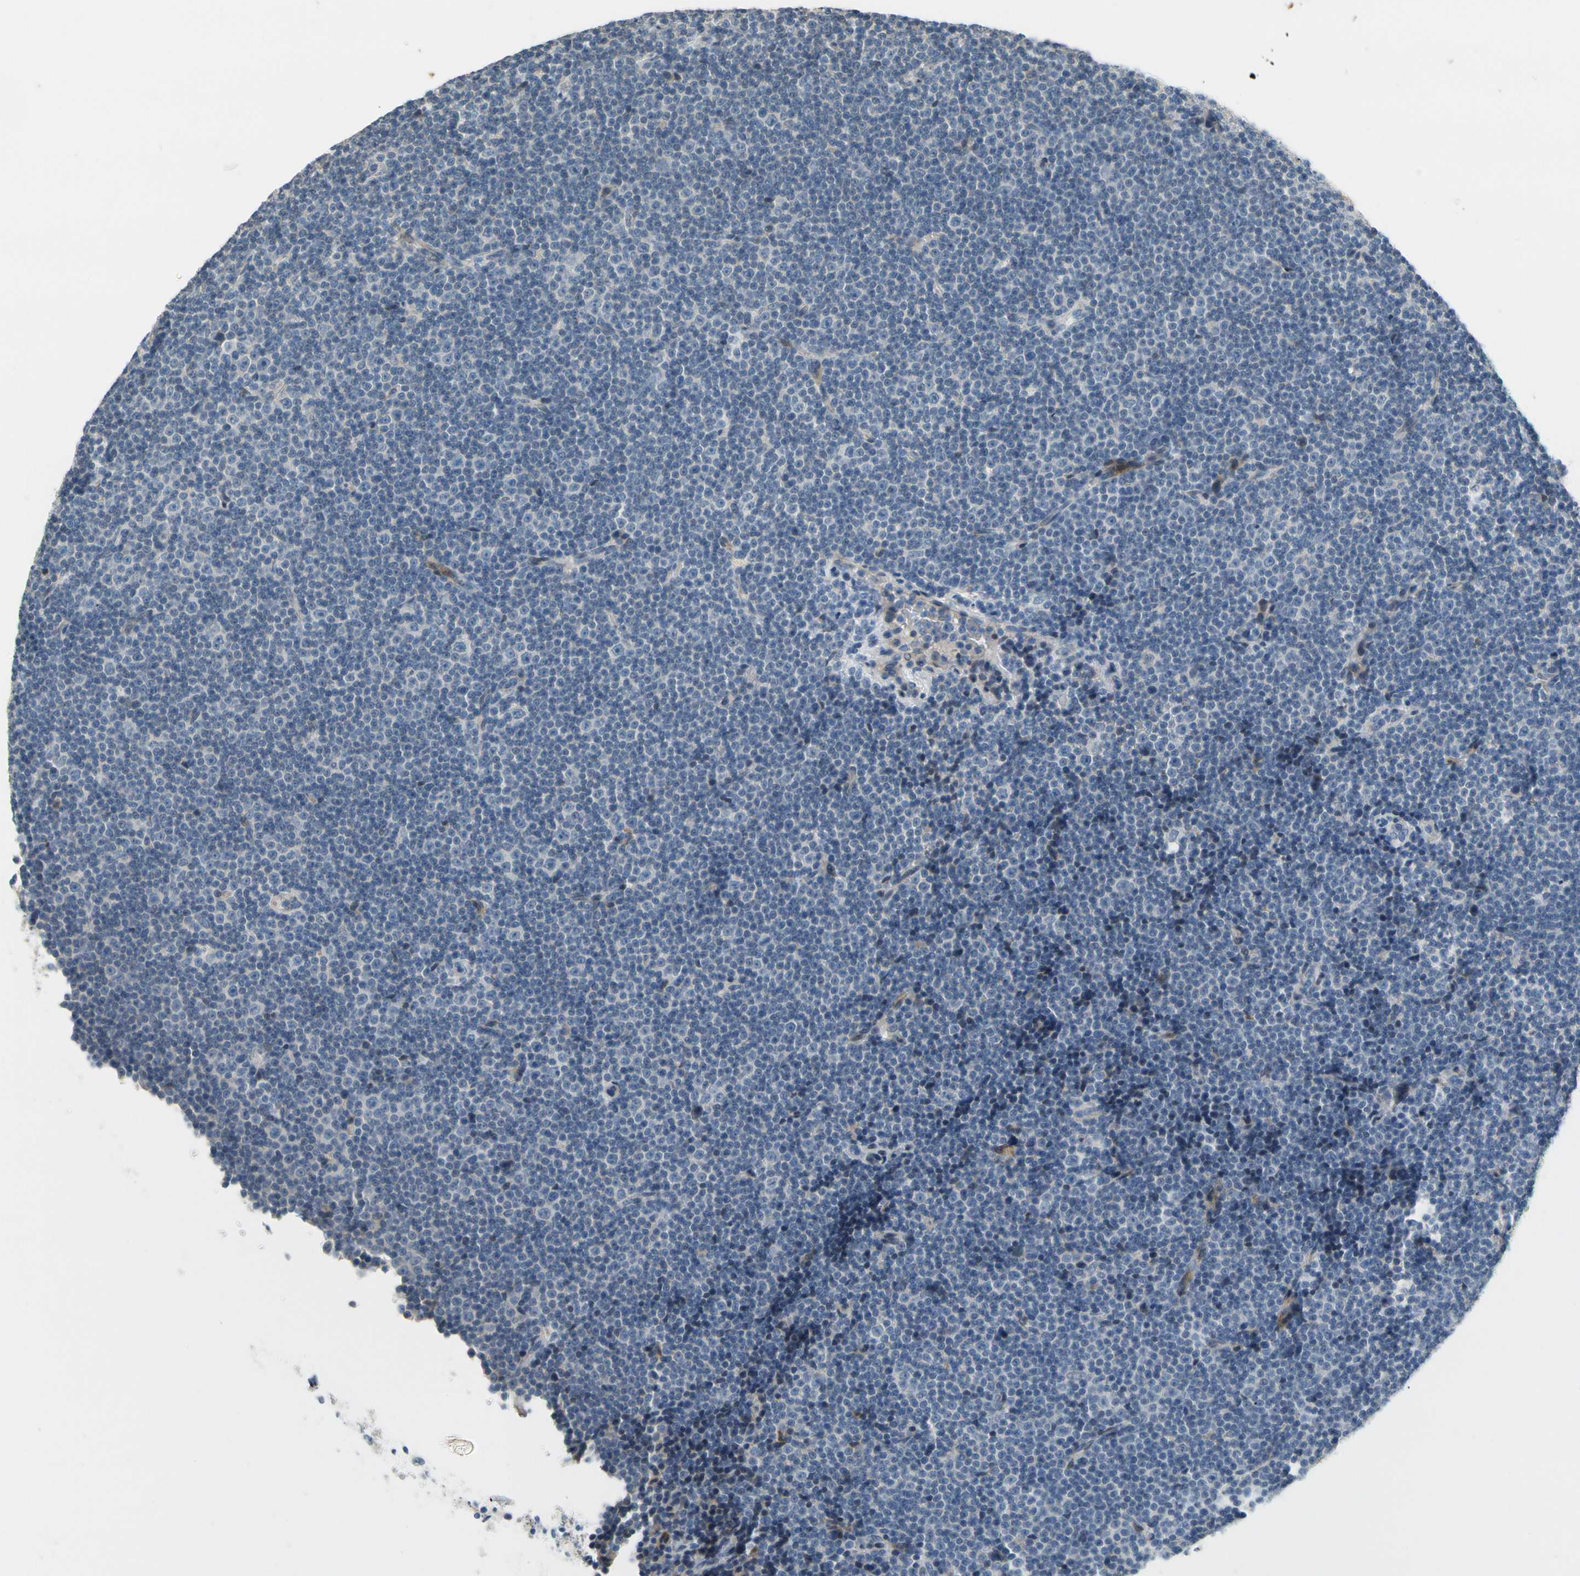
{"staining": {"intensity": "negative", "quantity": "none", "location": "none"}, "tissue": "lymphoma", "cell_type": "Tumor cells", "image_type": "cancer", "snomed": [{"axis": "morphology", "description": "Malignant lymphoma, non-Hodgkin's type, Low grade"}, {"axis": "topography", "description": "Lymph node"}], "caption": "Immunohistochemistry (IHC) of human low-grade malignant lymphoma, non-Hodgkin's type shows no positivity in tumor cells.", "gene": "PIP5K1B", "patient": {"sex": "female", "age": 67}}